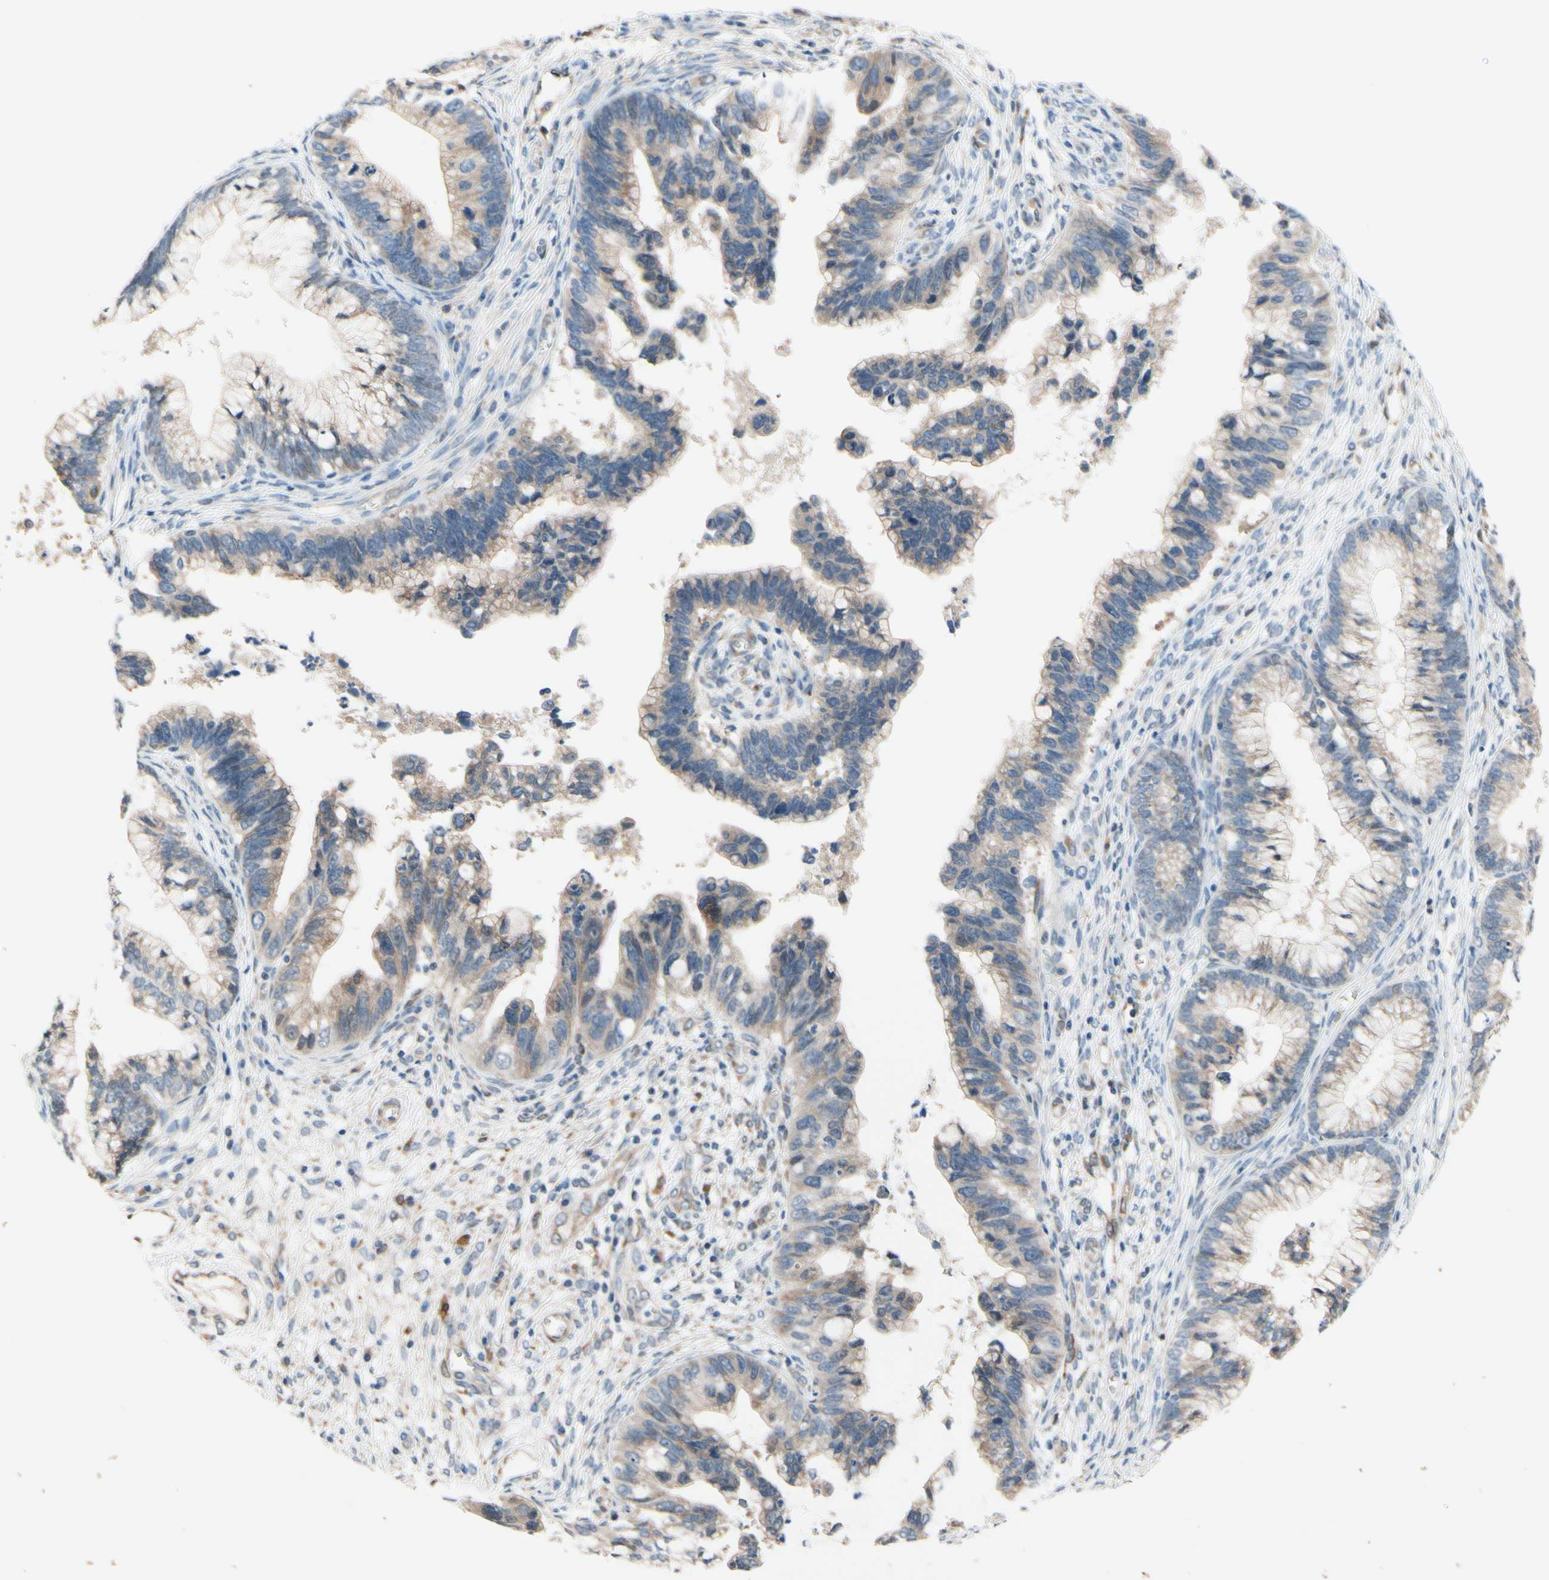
{"staining": {"intensity": "weak", "quantity": ">75%", "location": "cytoplasmic/membranous"}, "tissue": "cervical cancer", "cell_type": "Tumor cells", "image_type": "cancer", "snomed": [{"axis": "morphology", "description": "Adenocarcinoma, NOS"}, {"axis": "topography", "description": "Cervix"}], "caption": "Protein staining demonstrates weak cytoplasmic/membranous staining in about >75% of tumor cells in cervical cancer.", "gene": "PRXL2A", "patient": {"sex": "female", "age": 44}}